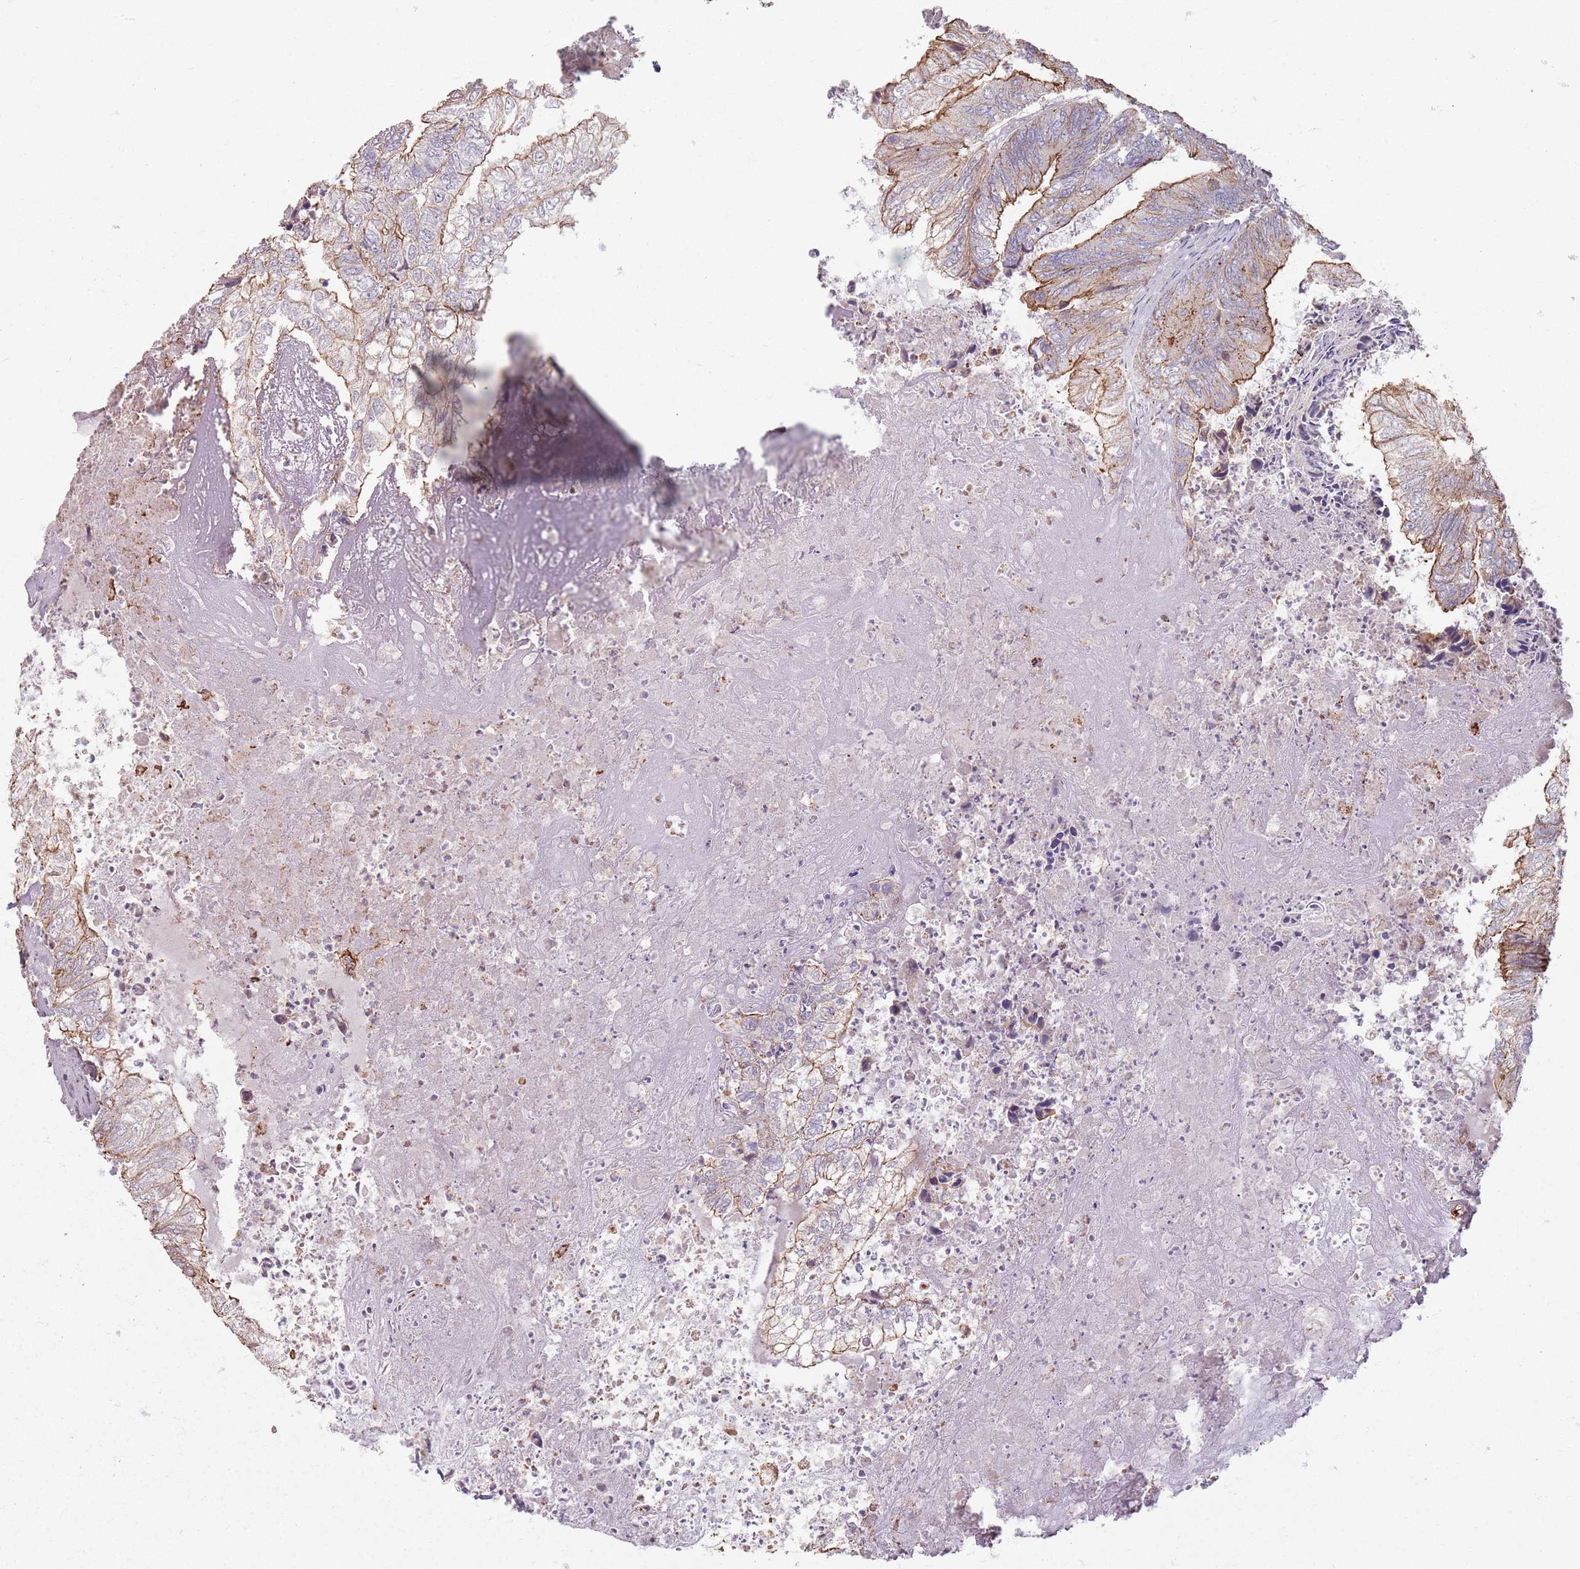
{"staining": {"intensity": "strong", "quantity": "25%-75%", "location": "cytoplasmic/membranous"}, "tissue": "colorectal cancer", "cell_type": "Tumor cells", "image_type": "cancer", "snomed": [{"axis": "morphology", "description": "Adenocarcinoma, NOS"}, {"axis": "topography", "description": "Colon"}], "caption": "Colorectal cancer (adenocarcinoma) stained for a protein displays strong cytoplasmic/membranous positivity in tumor cells.", "gene": "KCNA5", "patient": {"sex": "female", "age": 67}}